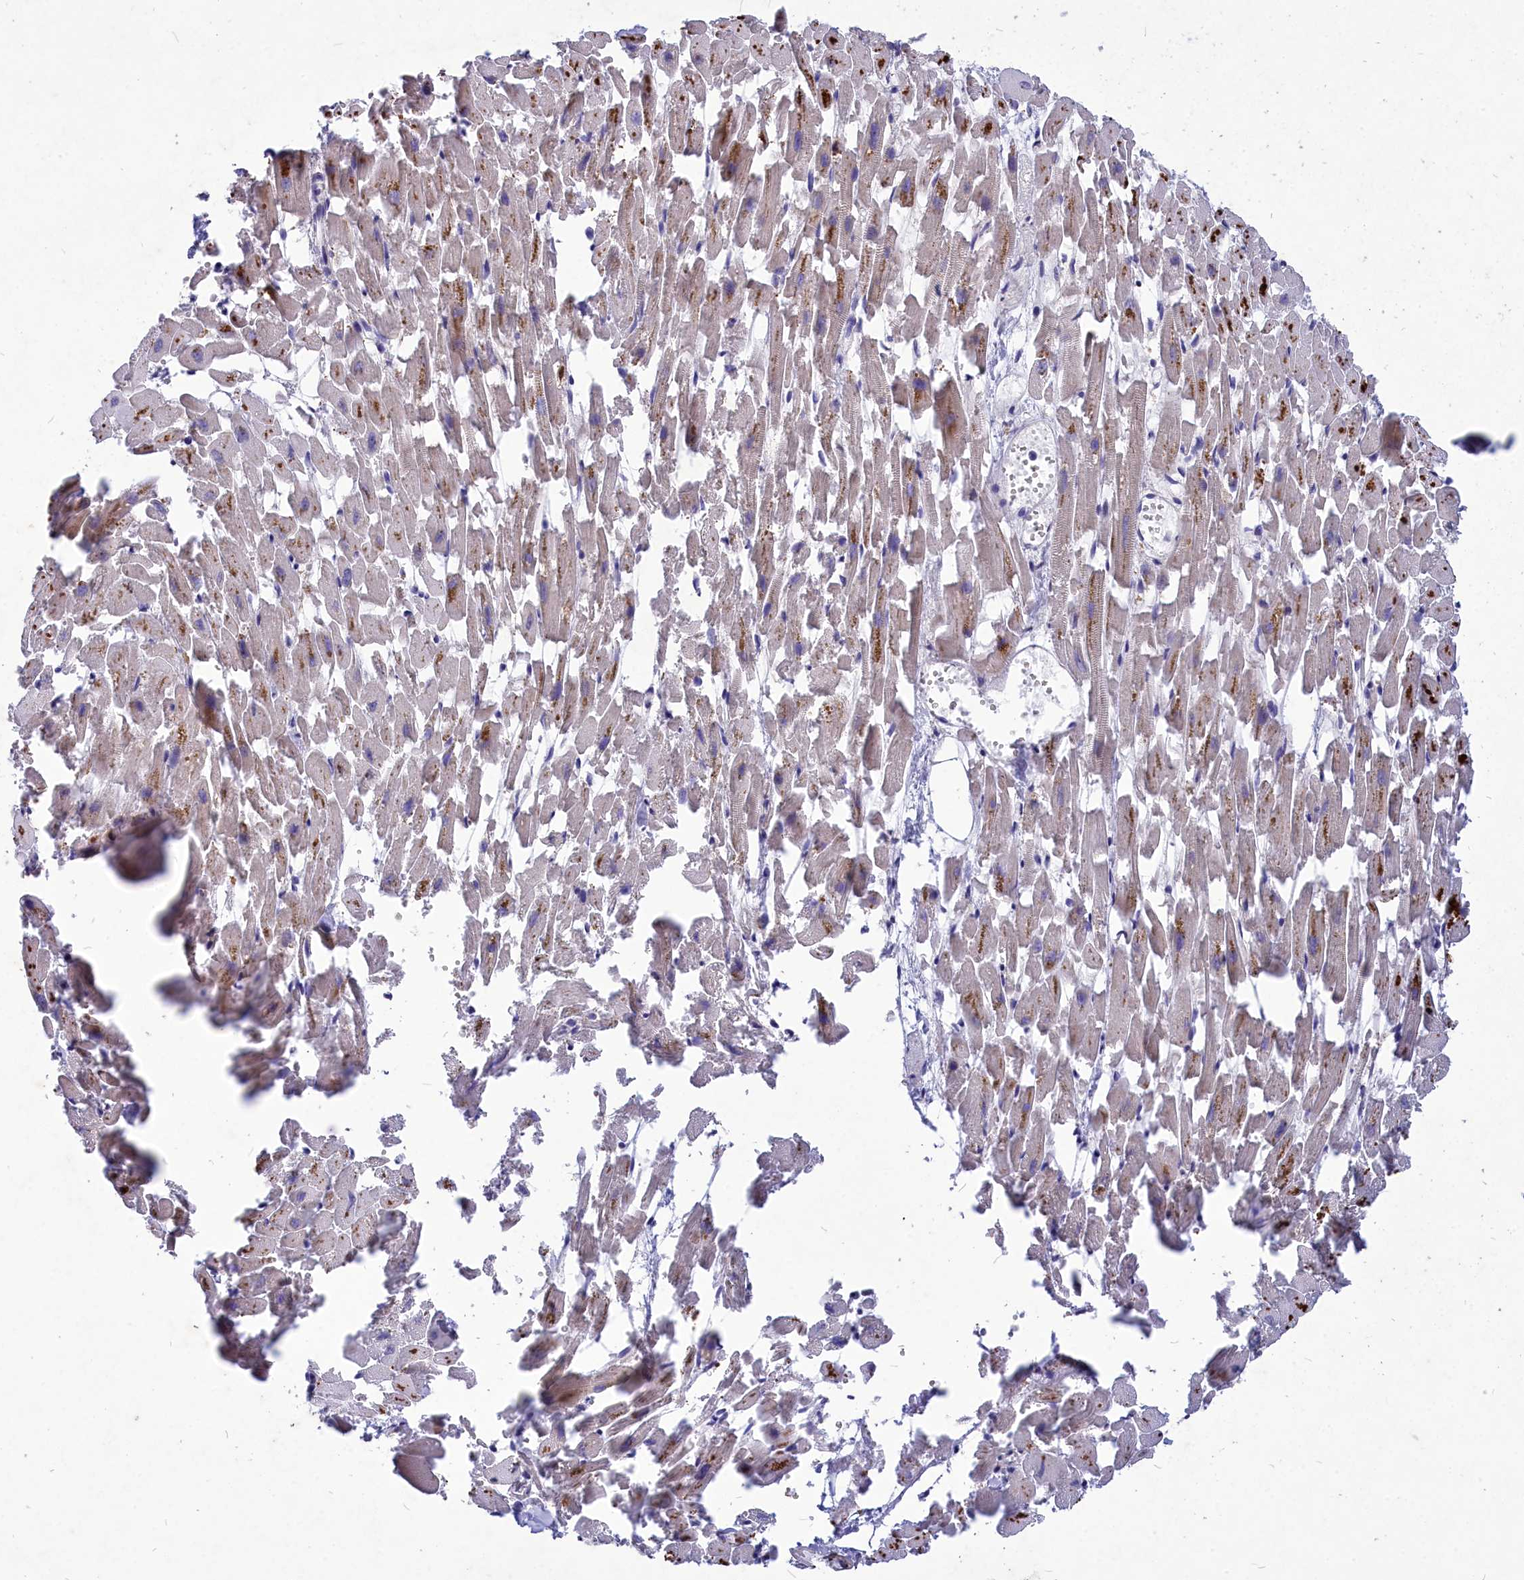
{"staining": {"intensity": "moderate", "quantity": "25%-75%", "location": "cytoplasmic/membranous"}, "tissue": "heart muscle", "cell_type": "Cardiomyocytes", "image_type": "normal", "snomed": [{"axis": "morphology", "description": "Normal tissue, NOS"}, {"axis": "topography", "description": "Heart"}], "caption": "This micrograph displays immunohistochemistry (IHC) staining of normal heart muscle, with medium moderate cytoplasmic/membranous expression in approximately 25%-75% of cardiomyocytes.", "gene": "DEFB119", "patient": {"sex": "female", "age": 64}}